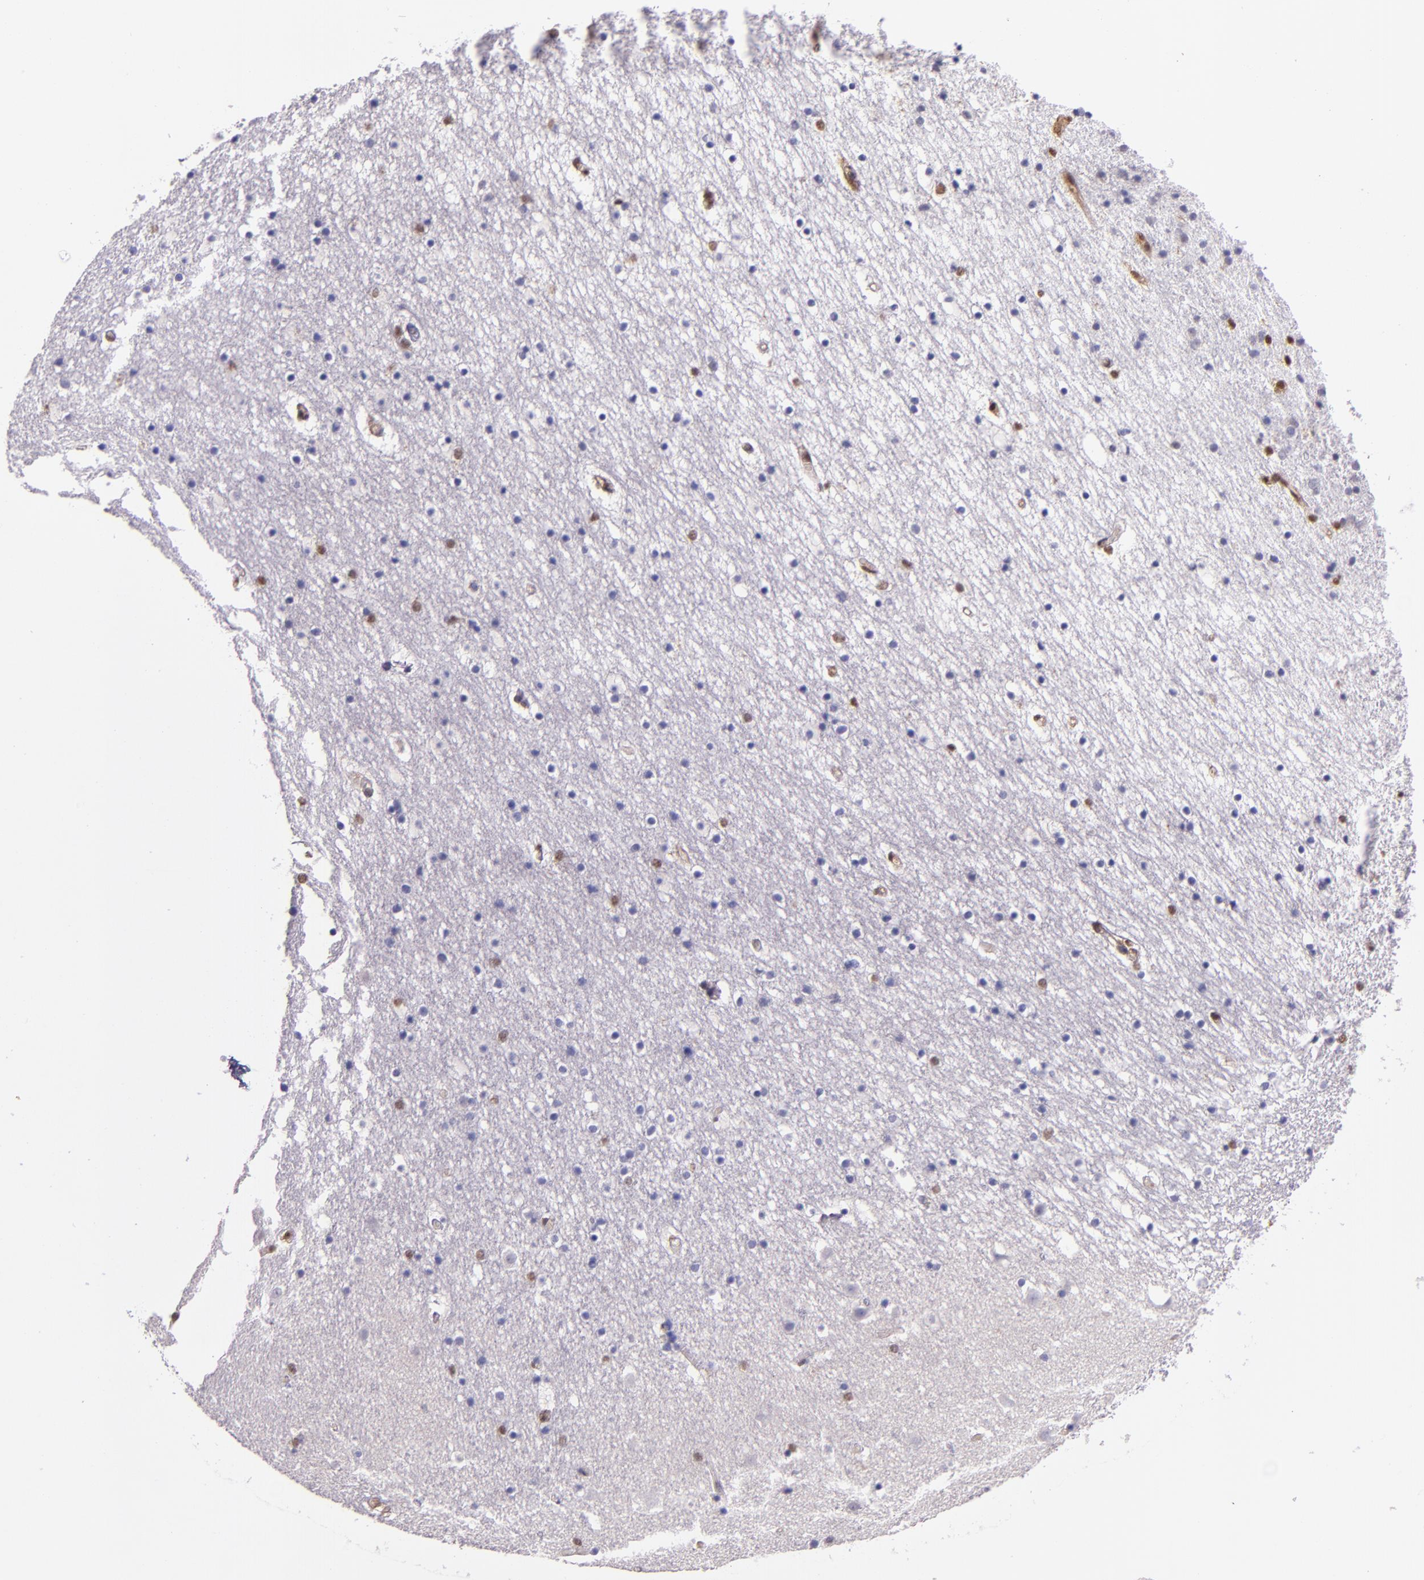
{"staining": {"intensity": "weak", "quantity": "<25%", "location": "nuclear"}, "tissue": "caudate", "cell_type": "Glial cells", "image_type": "normal", "snomed": [{"axis": "morphology", "description": "Normal tissue, NOS"}, {"axis": "topography", "description": "Lateral ventricle wall"}], "caption": "The IHC histopathology image has no significant expression in glial cells of caudate. (Stains: DAB (3,3'-diaminobenzidine) immunohistochemistry with hematoxylin counter stain, Microscopy: brightfield microscopy at high magnification).", "gene": "STAT6", "patient": {"sex": "male", "age": 45}}